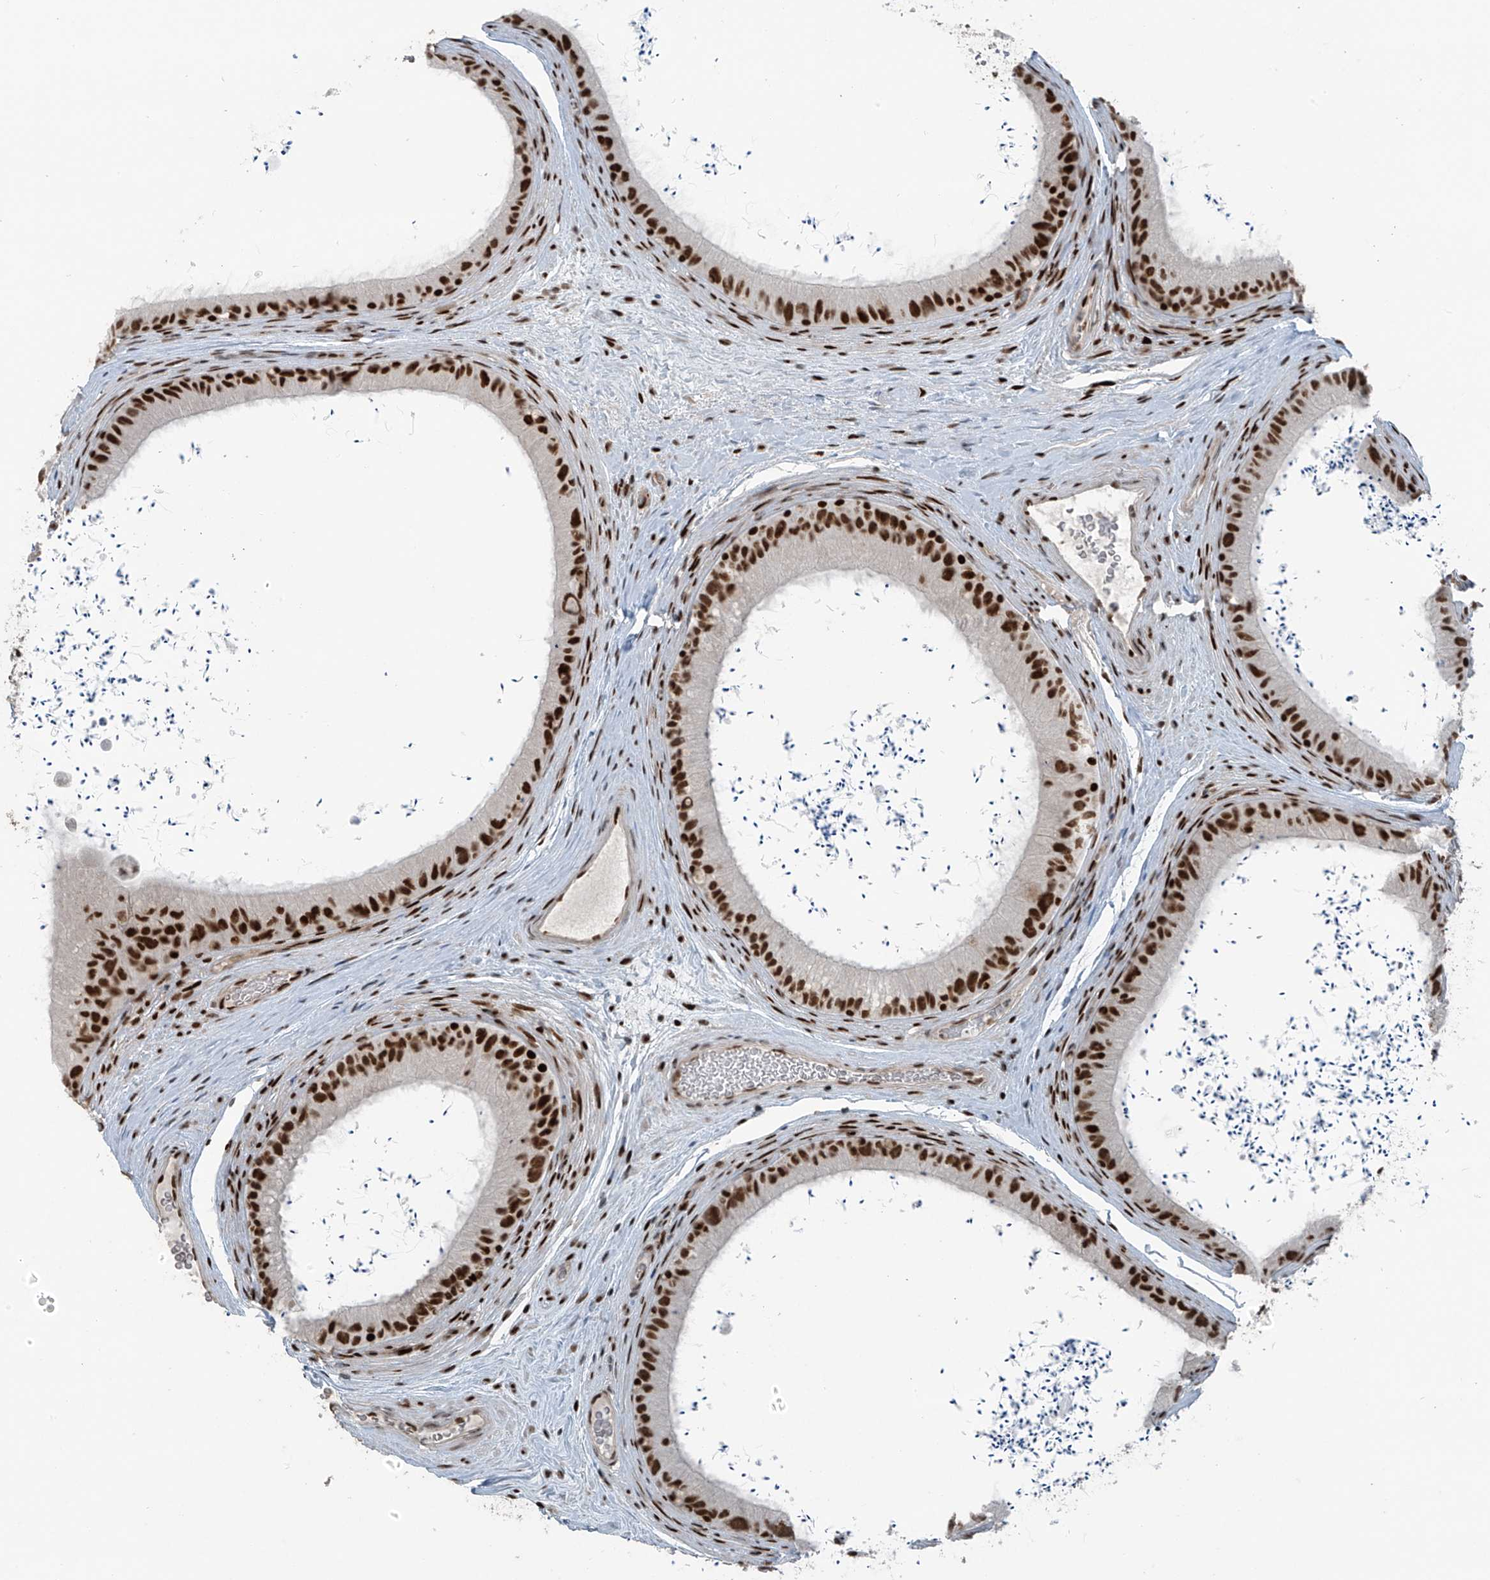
{"staining": {"intensity": "strong", "quantity": ">75%", "location": "nuclear"}, "tissue": "epididymis", "cell_type": "Glandular cells", "image_type": "normal", "snomed": [{"axis": "morphology", "description": "Normal tissue, NOS"}, {"axis": "topography", "description": "Epididymis, spermatic cord, NOS"}], "caption": "Protein expression analysis of benign human epididymis reveals strong nuclear expression in about >75% of glandular cells.", "gene": "PCNP", "patient": {"sex": "male", "age": 50}}